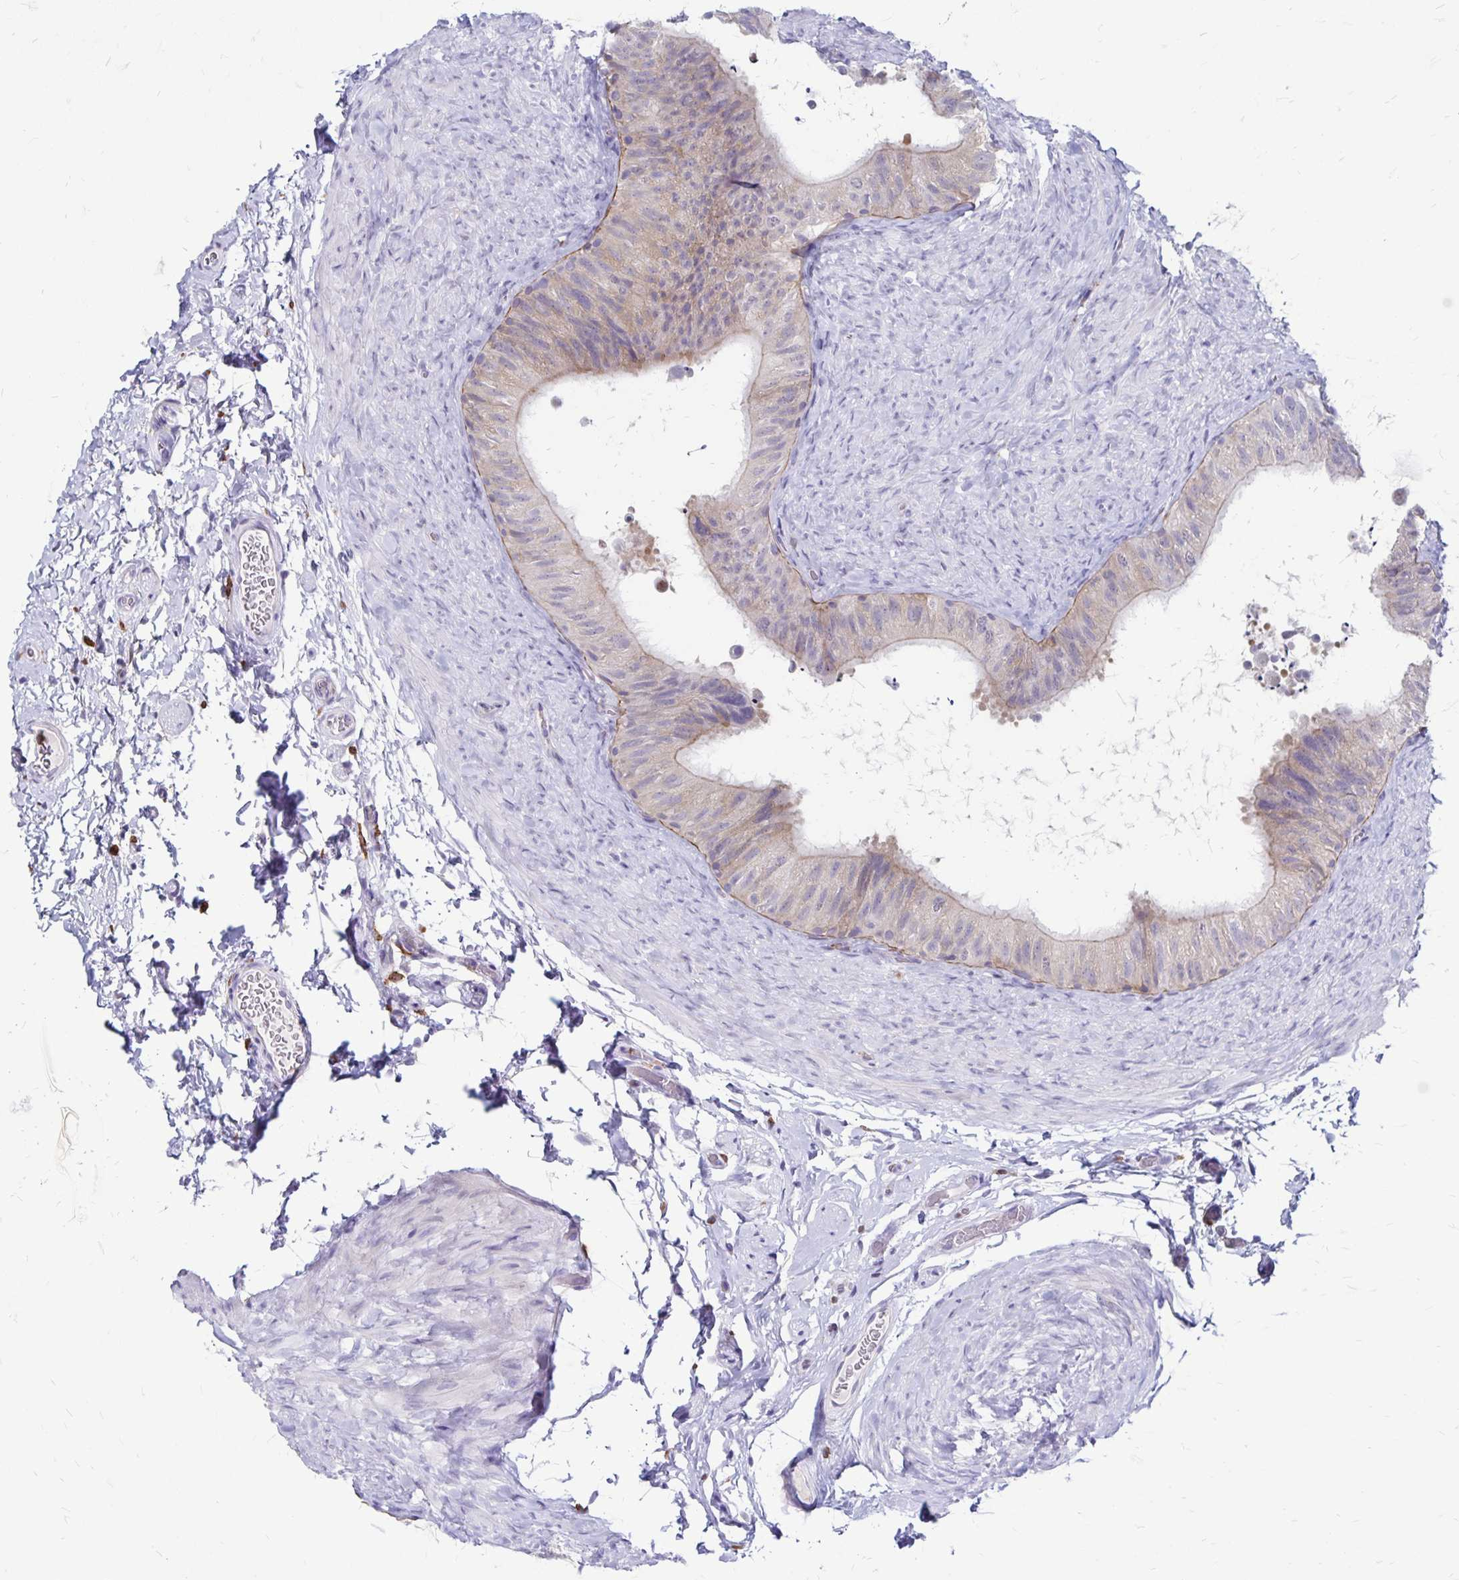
{"staining": {"intensity": "weak", "quantity": "25%-75%", "location": "cytoplasmic/membranous"}, "tissue": "epididymis", "cell_type": "Glandular cells", "image_type": "normal", "snomed": [{"axis": "morphology", "description": "Normal tissue, NOS"}, {"axis": "topography", "description": "Epididymis, spermatic cord, NOS"}, {"axis": "topography", "description": "Epididymis"}], "caption": "Immunohistochemistry (DAB) staining of benign epididymis reveals weak cytoplasmic/membranous protein positivity in about 25%-75% of glandular cells. The staining was performed using DAB to visualize the protein expression in brown, while the nuclei were stained in blue with hematoxylin (Magnification: 20x).", "gene": "TNS3", "patient": {"sex": "male", "age": 31}}